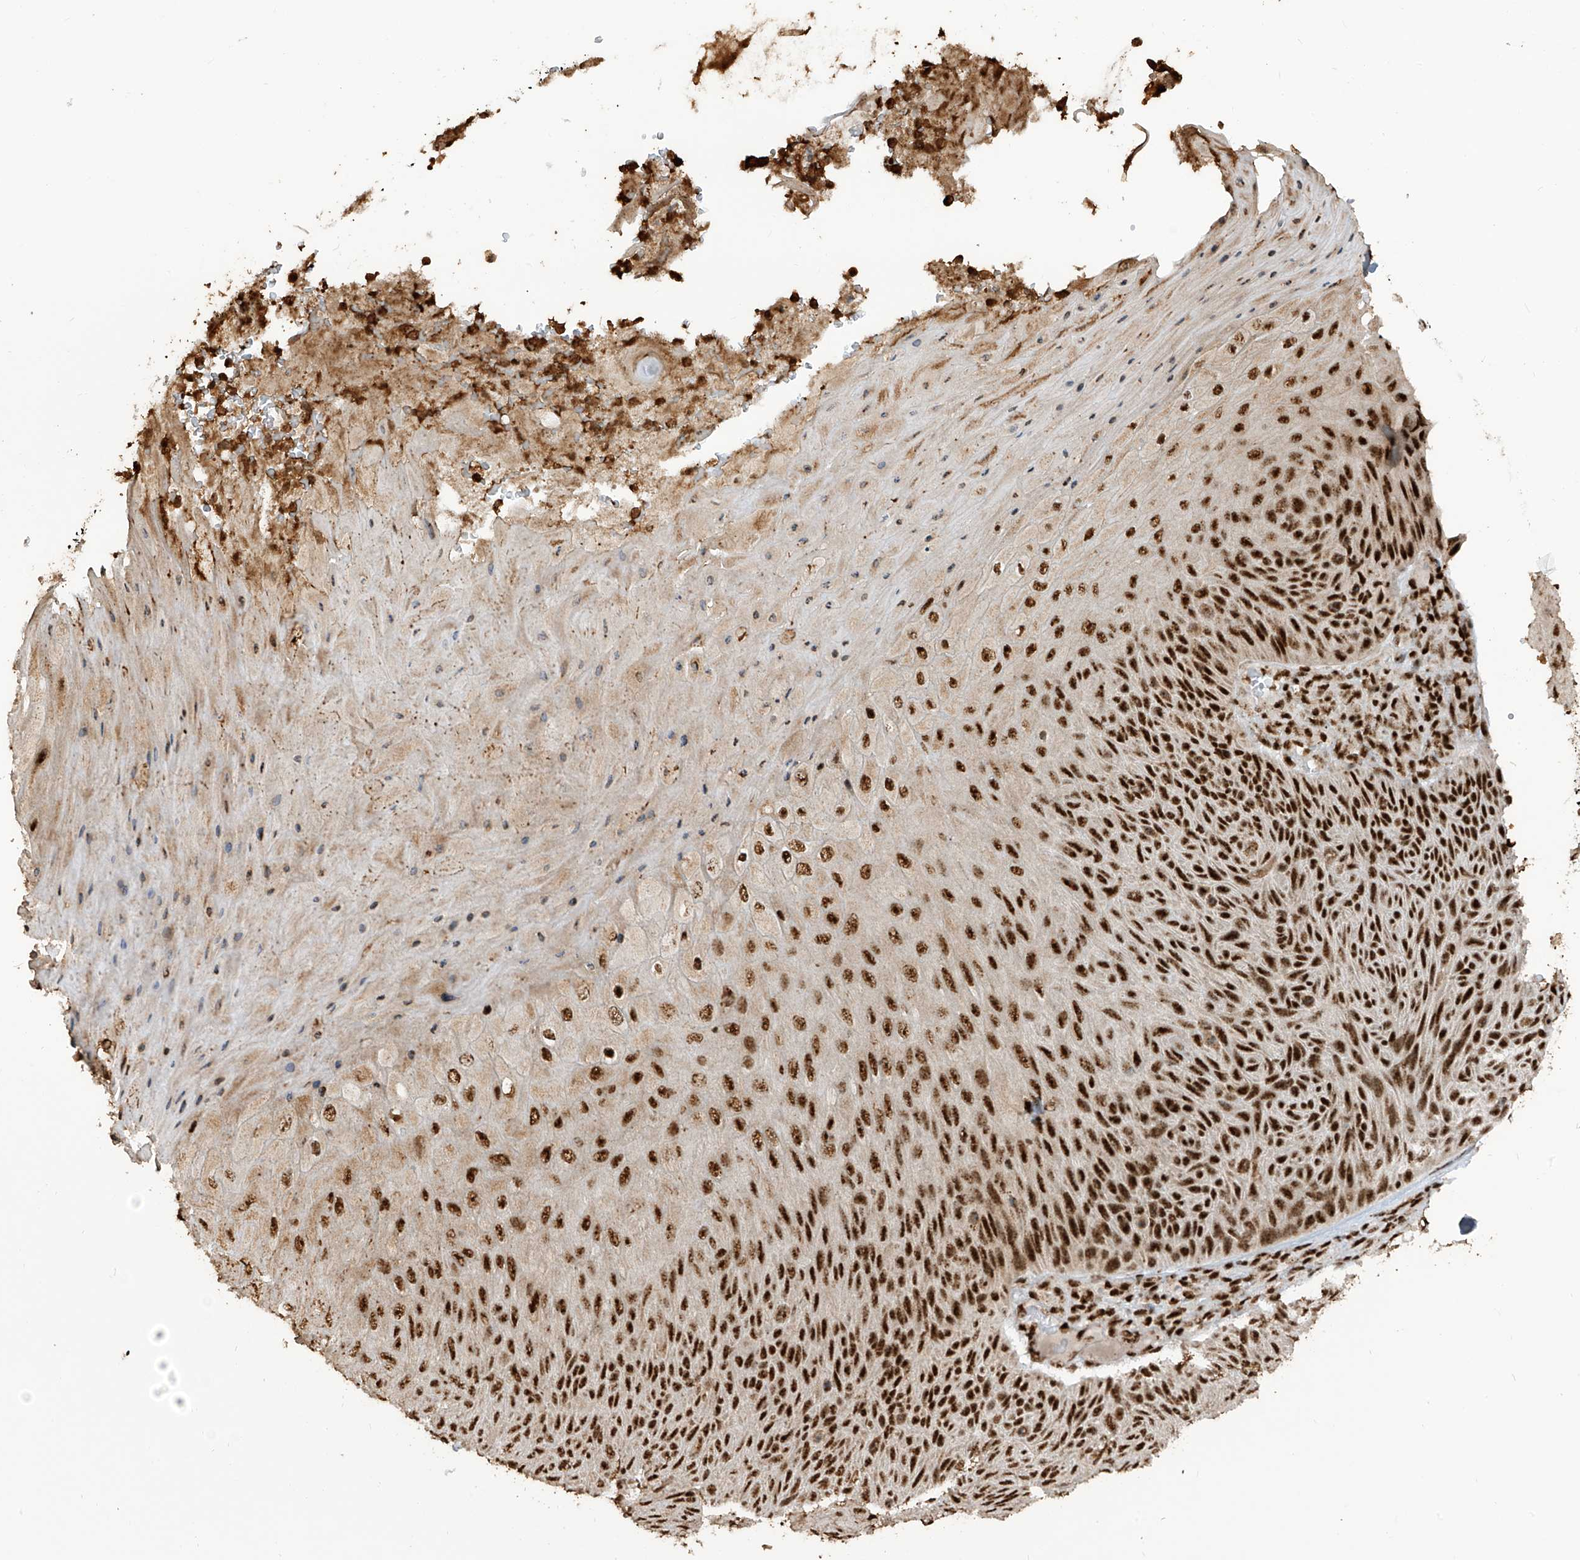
{"staining": {"intensity": "strong", "quantity": ">75%", "location": "nuclear"}, "tissue": "skin cancer", "cell_type": "Tumor cells", "image_type": "cancer", "snomed": [{"axis": "morphology", "description": "Squamous cell carcinoma, NOS"}, {"axis": "topography", "description": "Skin"}], "caption": "Immunohistochemical staining of human skin cancer reveals high levels of strong nuclear positivity in about >75% of tumor cells. (DAB = brown stain, brightfield microscopy at high magnification).", "gene": "LBH", "patient": {"sex": "female", "age": 88}}